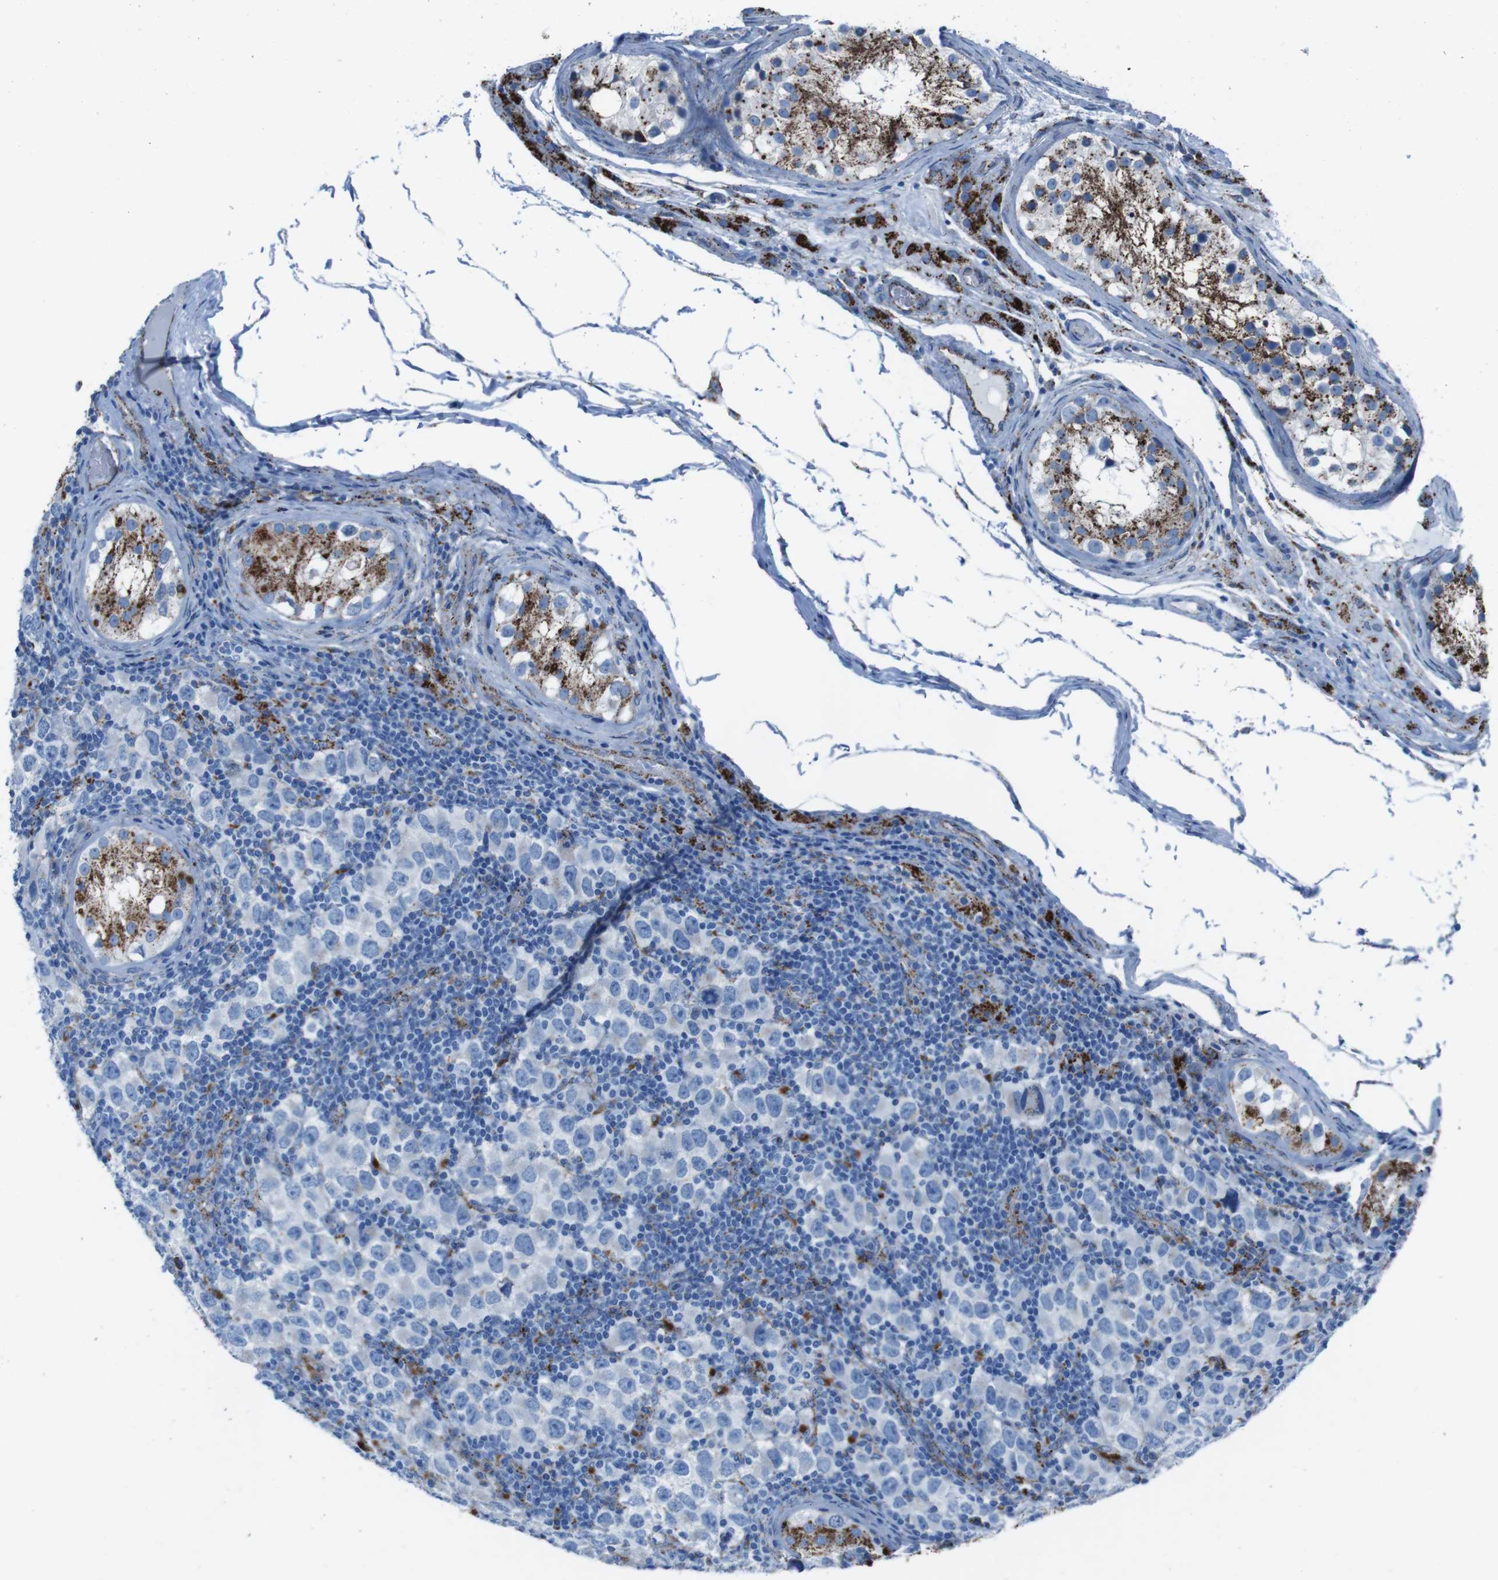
{"staining": {"intensity": "negative", "quantity": "none", "location": "none"}, "tissue": "testis cancer", "cell_type": "Tumor cells", "image_type": "cancer", "snomed": [{"axis": "morphology", "description": "Carcinoma, Embryonal, NOS"}, {"axis": "topography", "description": "Testis"}], "caption": "Immunohistochemistry (IHC) of testis cancer (embryonal carcinoma) reveals no staining in tumor cells.", "gene": "SCARB2", "patient": {"sex": "male", "age": 21}}